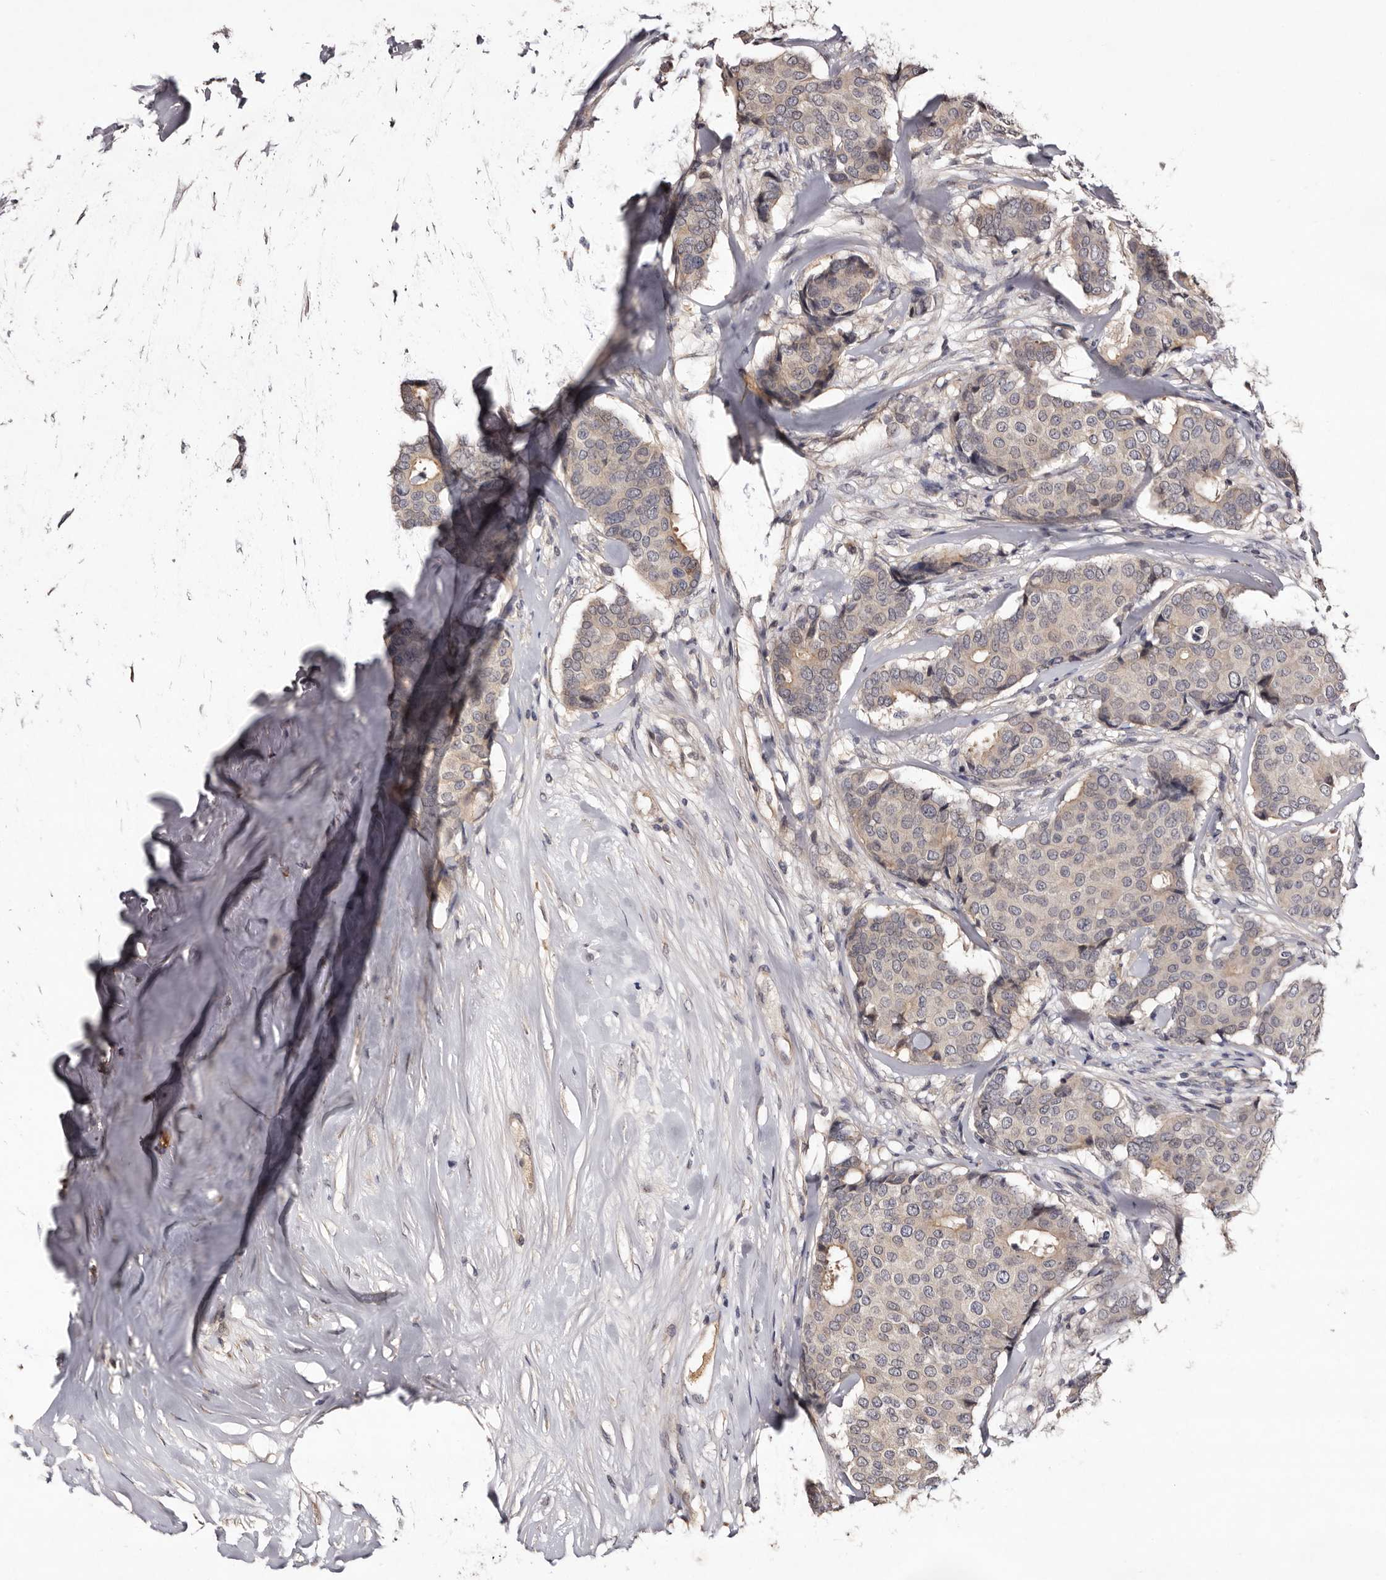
{"staining": {"intensity": "negative", "quantity": "none", "location": "none"}, "tissue": "breast cancer", "cell_type": "Tumor cells", "image_type": "cancer", "snomed": [{"axis": "morphology", "description": "Duct carcinoma"}, {"axis": "topography", "description": "Breast"}], "caption": "Photomicrograph shows no significant protein staining in tumor cells of breast cancer.", "gene": "LANCL2", "patient": {"sex": "female", "age": 75}}